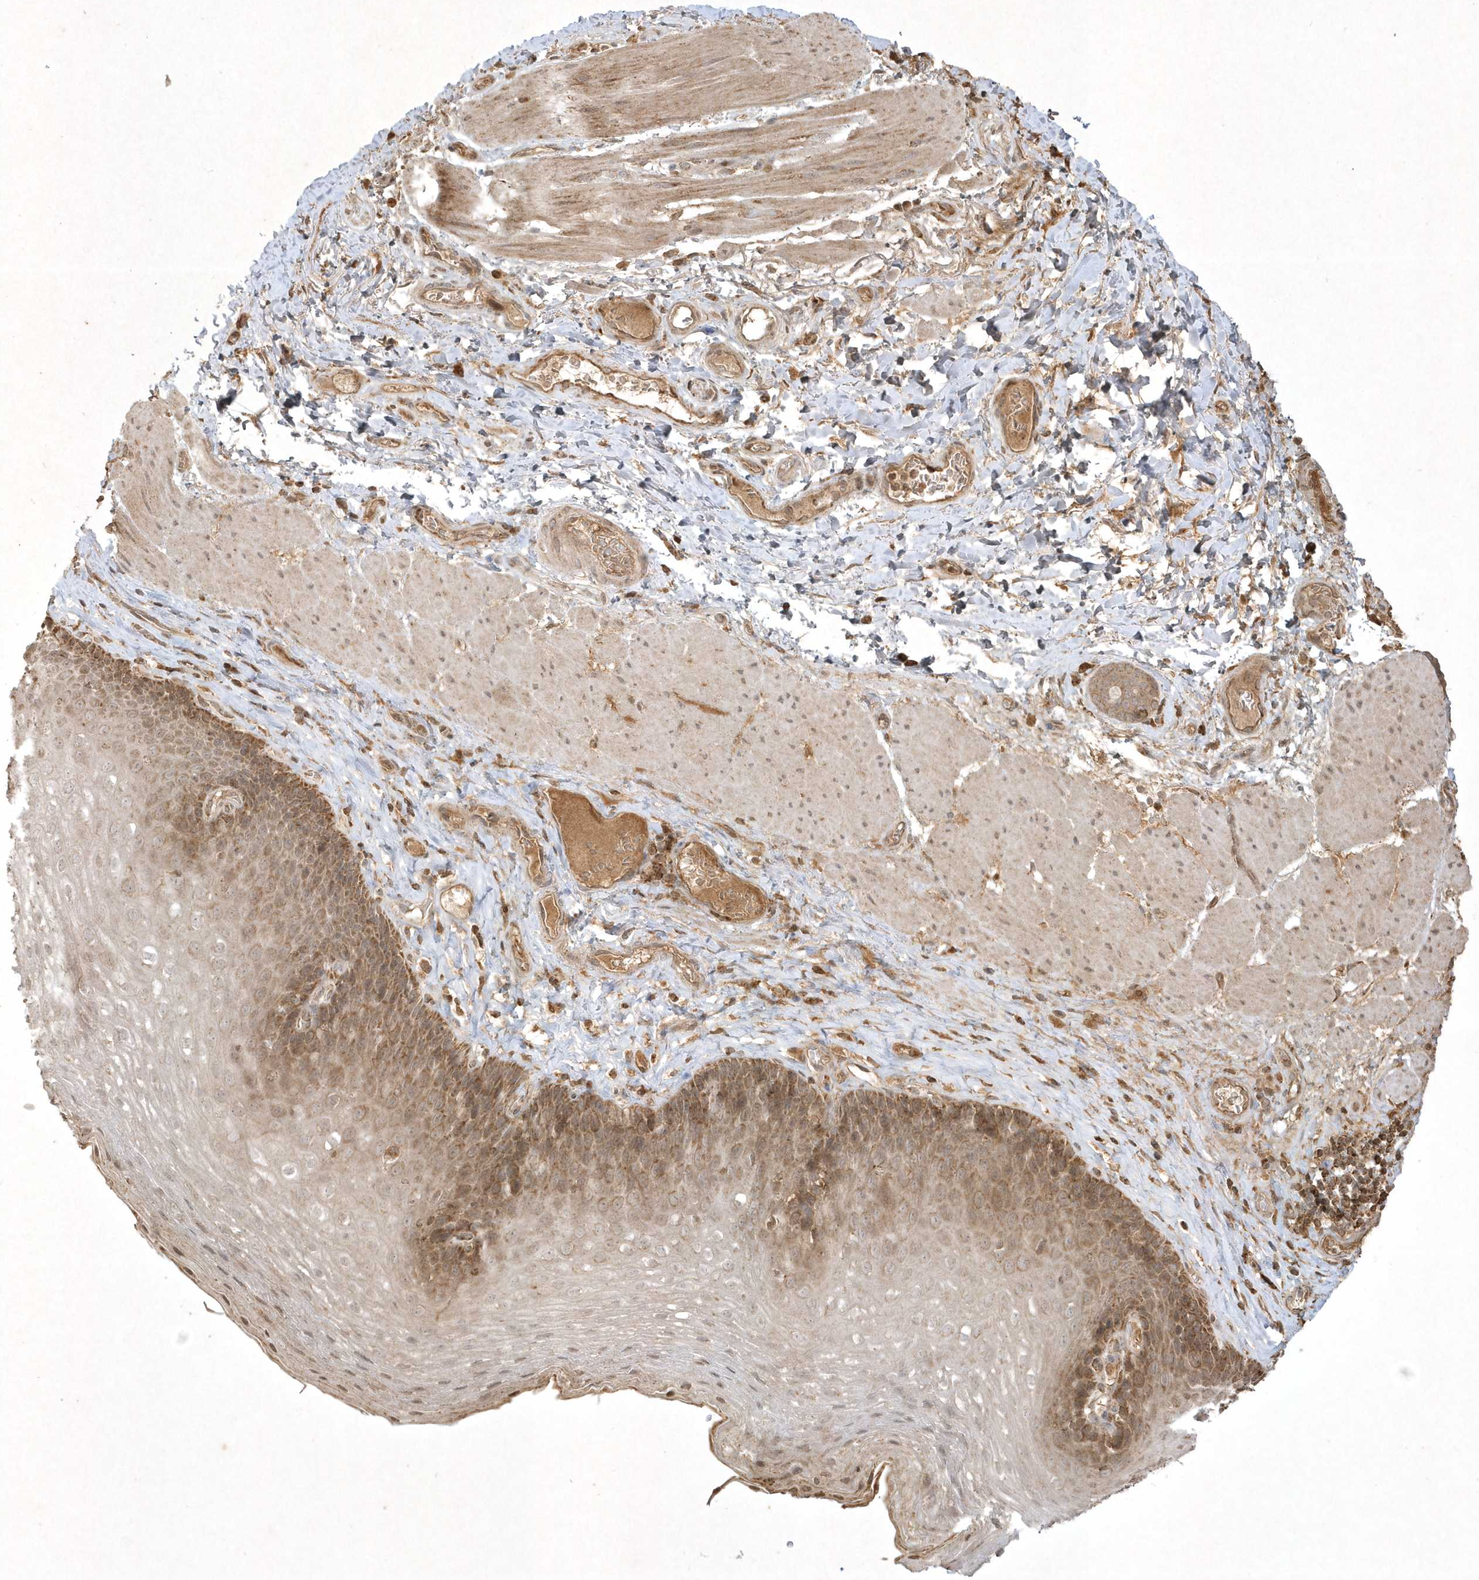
{"staining": {"intensity": "moderate", "quantity": "25%-75%", "location": "cytoplasmic/membranous"}, "tissue": "esophagus", "cell_type": "Squamous epithelial cells", "image_type": "normal", "snomed": [{"axis": "morphology", "description": "Normal tissue, NOS"}, {"axis": "topography", "description": "Esophagus"}], "caption": "High-power microscopy captured an immunohistochemistry (IHC) micrograph of unremarkable esophagus, revealing moderate cytoplasmic/membranous expression in about 25%-75% of squamous epithelial cells.", "gene": "PLTP", "patient": {"sex": "female", "age": 66}}